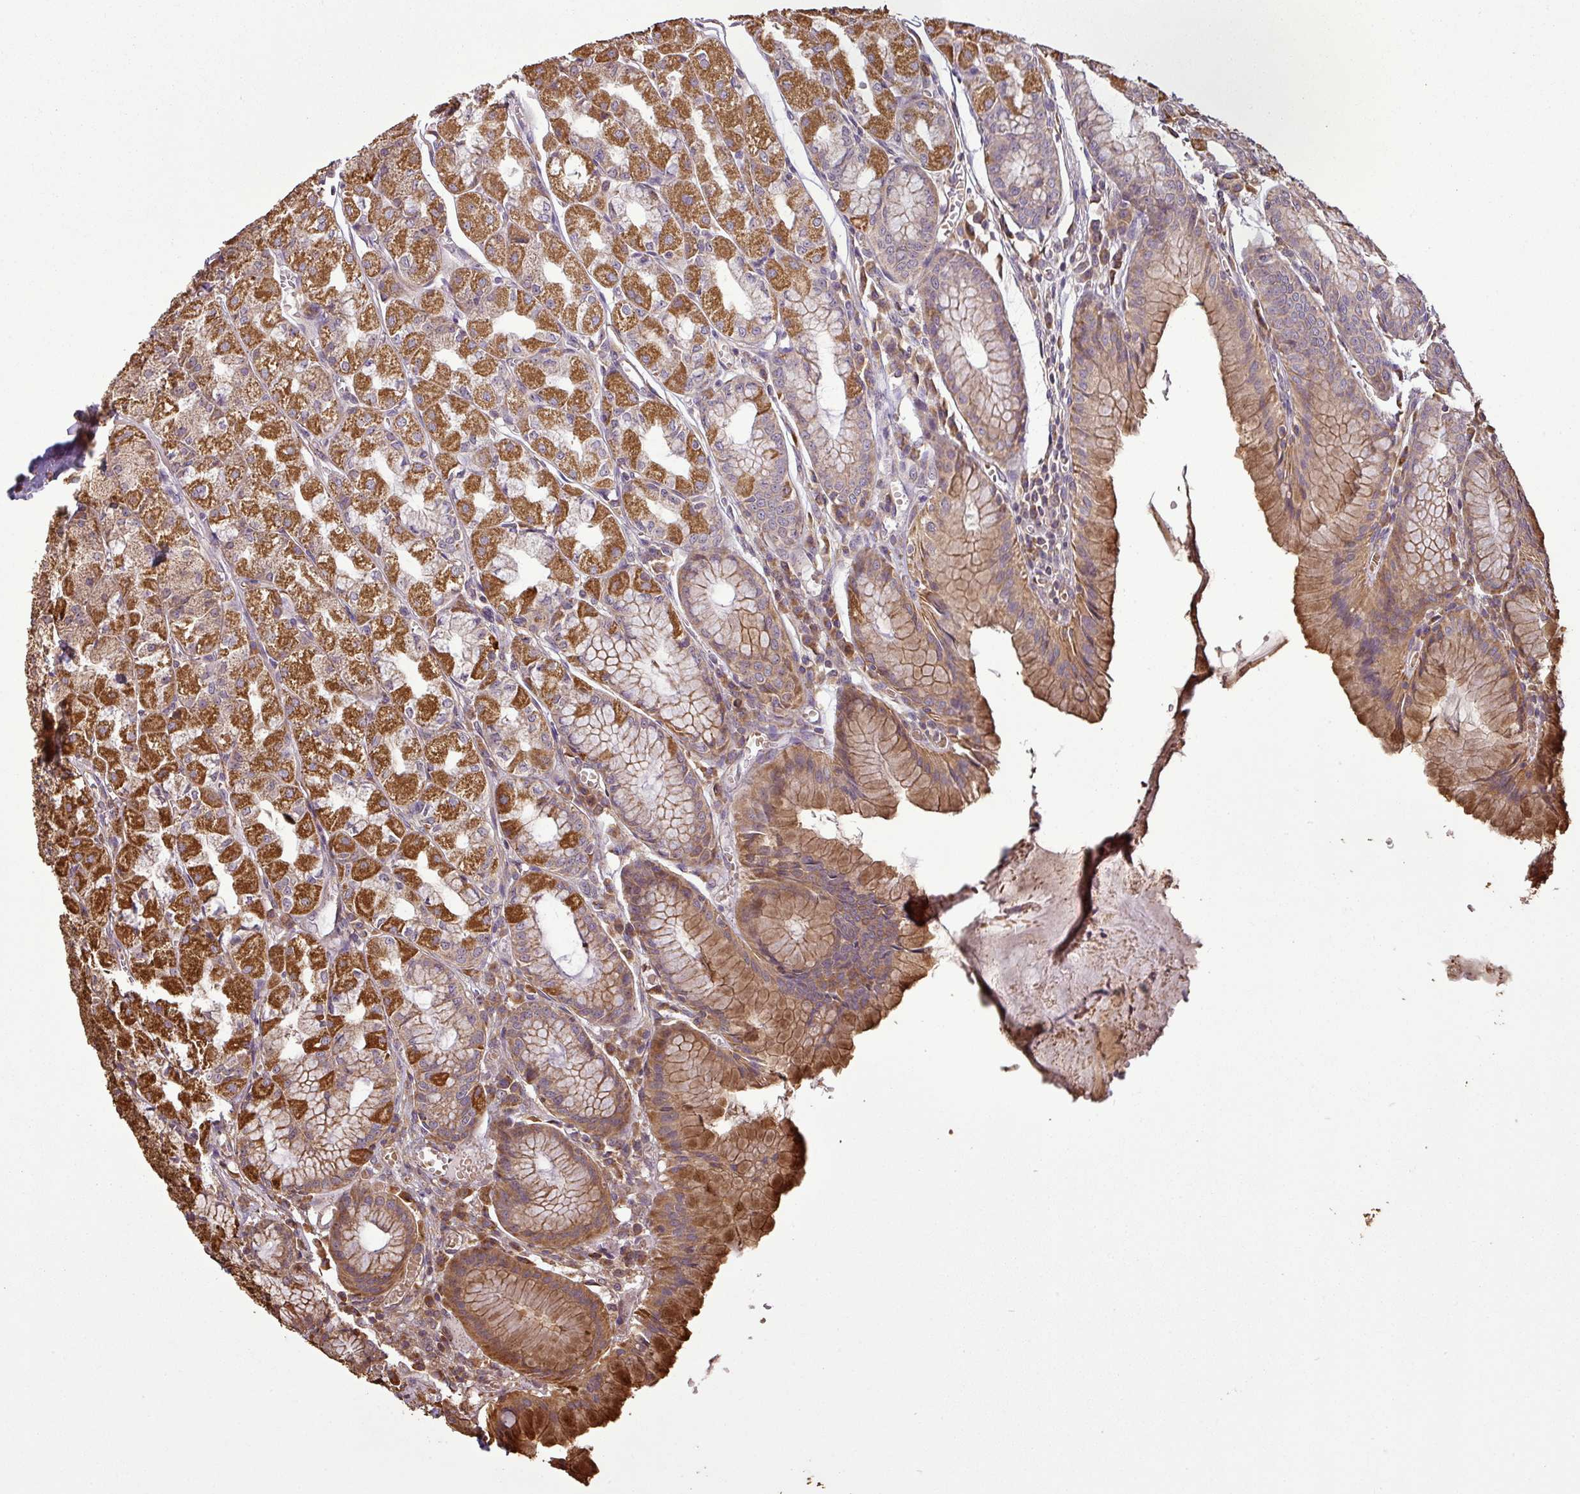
{"staining": {"intensity": "strong", "quantity": ">75%", "location": "cytoplasmic/membranous"}, "tissue": "stomach", "cell_type": "Glandular cells", "image_type": "normal", "snomed": [{"axis": "morphology", "description": "Normal tissue, NOS"}, {"axis": "topography", "description": "Stomach"}], "caption": "Immunohistochemical staining of unremarkable stomach reveals strong cytoplasmic/membranous protein staining in approximately >75% of glandular cells.", "gene": "PLEKHM1", "patient": {"sex": "male", "age": 55}}